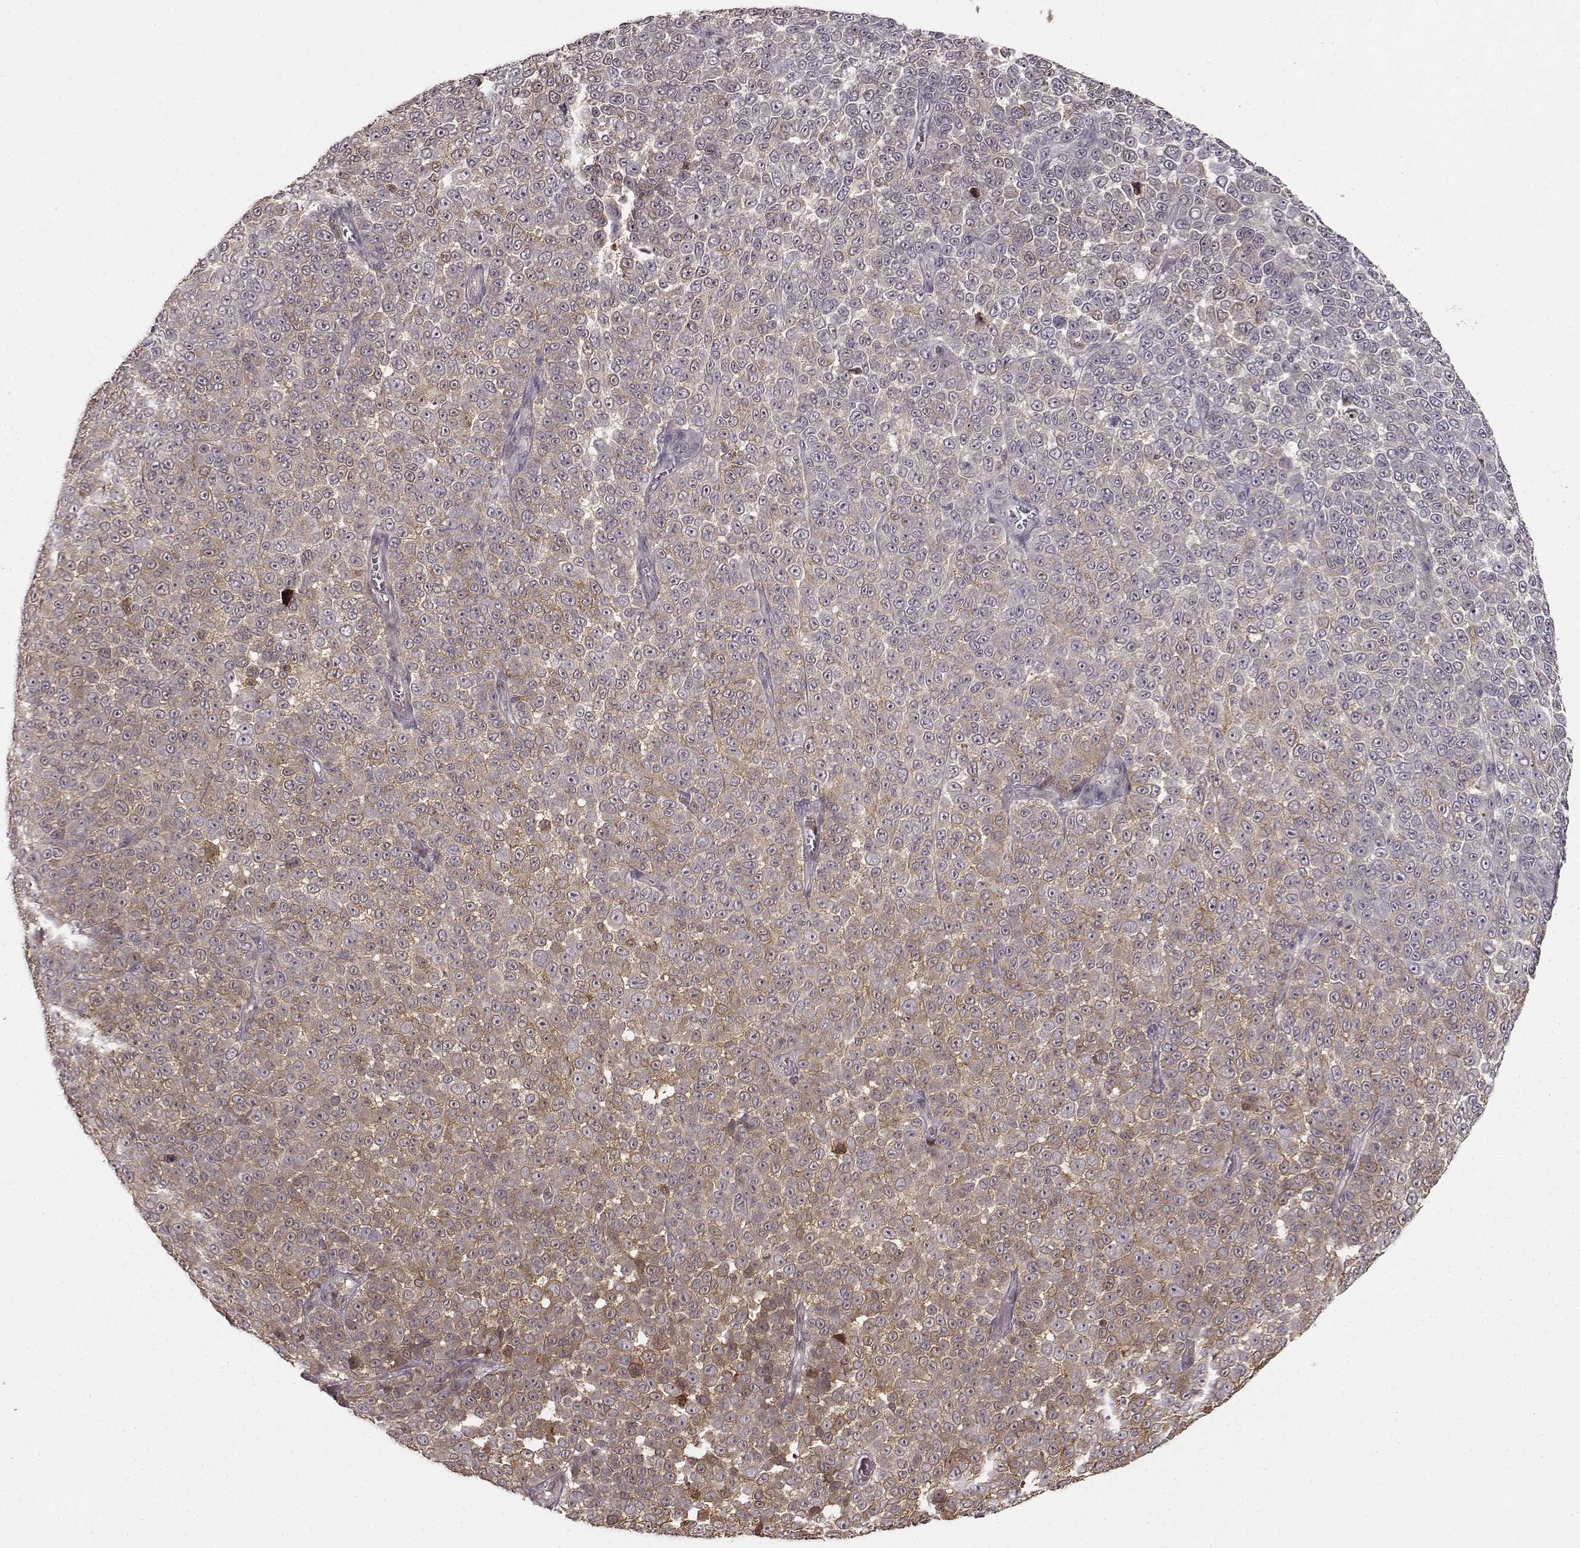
{"staining": {"intensity": "weak", "quantity": "25%-75%", "location": "cytoplasmic/membranous"}, "tissue": "melanoma", "cell_type": "Tumor cells", "image_type": "cancer", "snomed": [{"axis": "morphology", "description": "Malignant melanoma, NOS"}, {"axis": "topography", "description": "Skin"}], "caption": "An immunohistochemistry (IHC) photomicrograph of tumor tissue is shown. Protein staining in brown labels weak cytoplasmic/membranous positivity in malignant melanoma within tumor cells.", "gene": "MFSD1", "patient": {"sex": "female", "age": 95}}